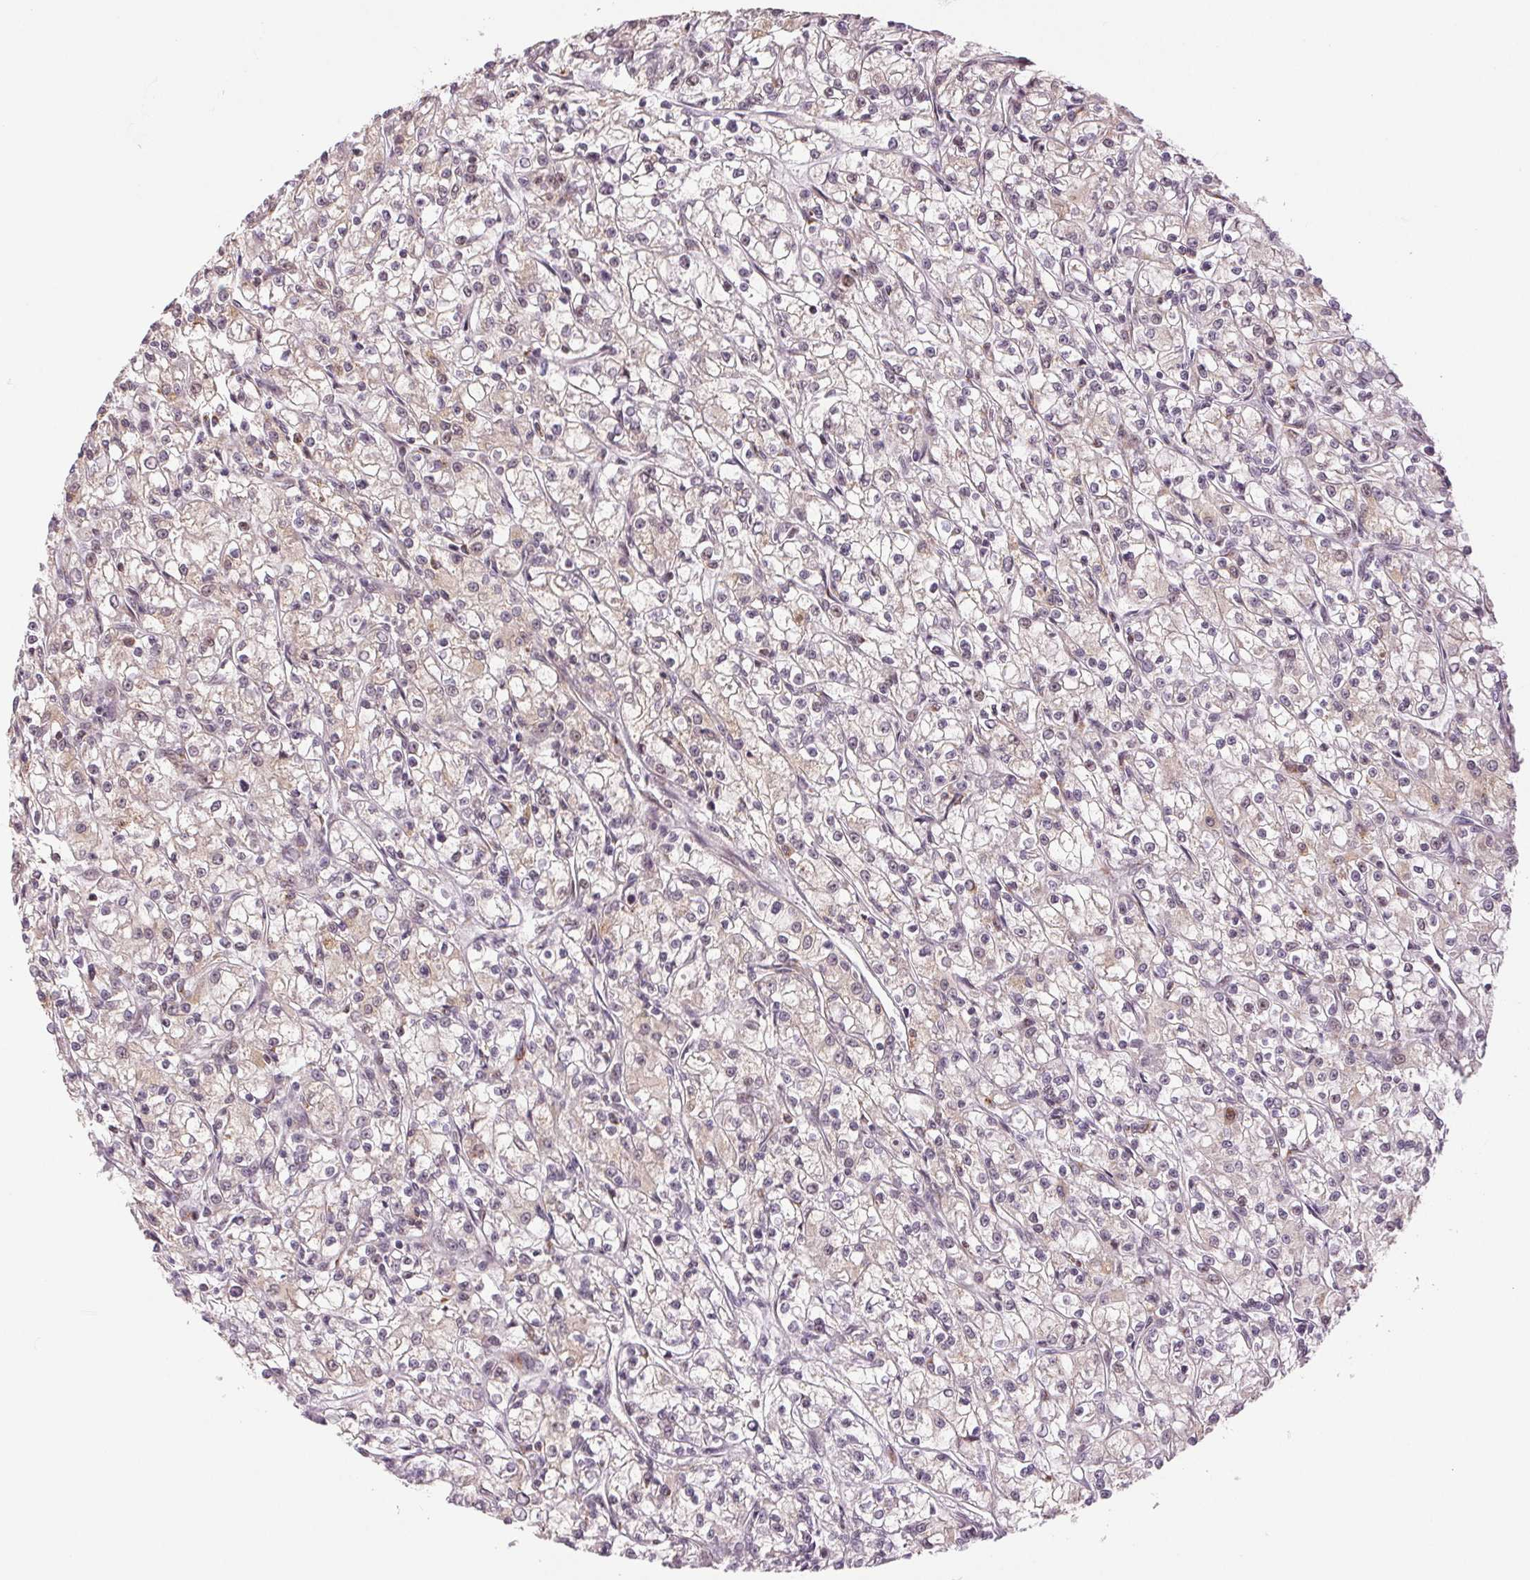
{"staining": {"intensity": "weak", "quantity": "<25%", "location": "cytoplasmic/membranous"}, "tissue": "renal cancer", "cell_type": "Tumor cells", "image_type": "cancer", "snomed": [{"axis": "morphology", "description": "Adenocarcinoma, NOS"}, {"axis": "topography", "description": "Kidney"}], "caption": "Immunohistochemical staining of human renal cancer exhibits no significant staining in tumor cells. (DAB (3,3'-diaminobenzidine) IHC with hematoxylin counter stain).", "gene": "GRHL3", "patient": {"sex": "female", "age": 59}}